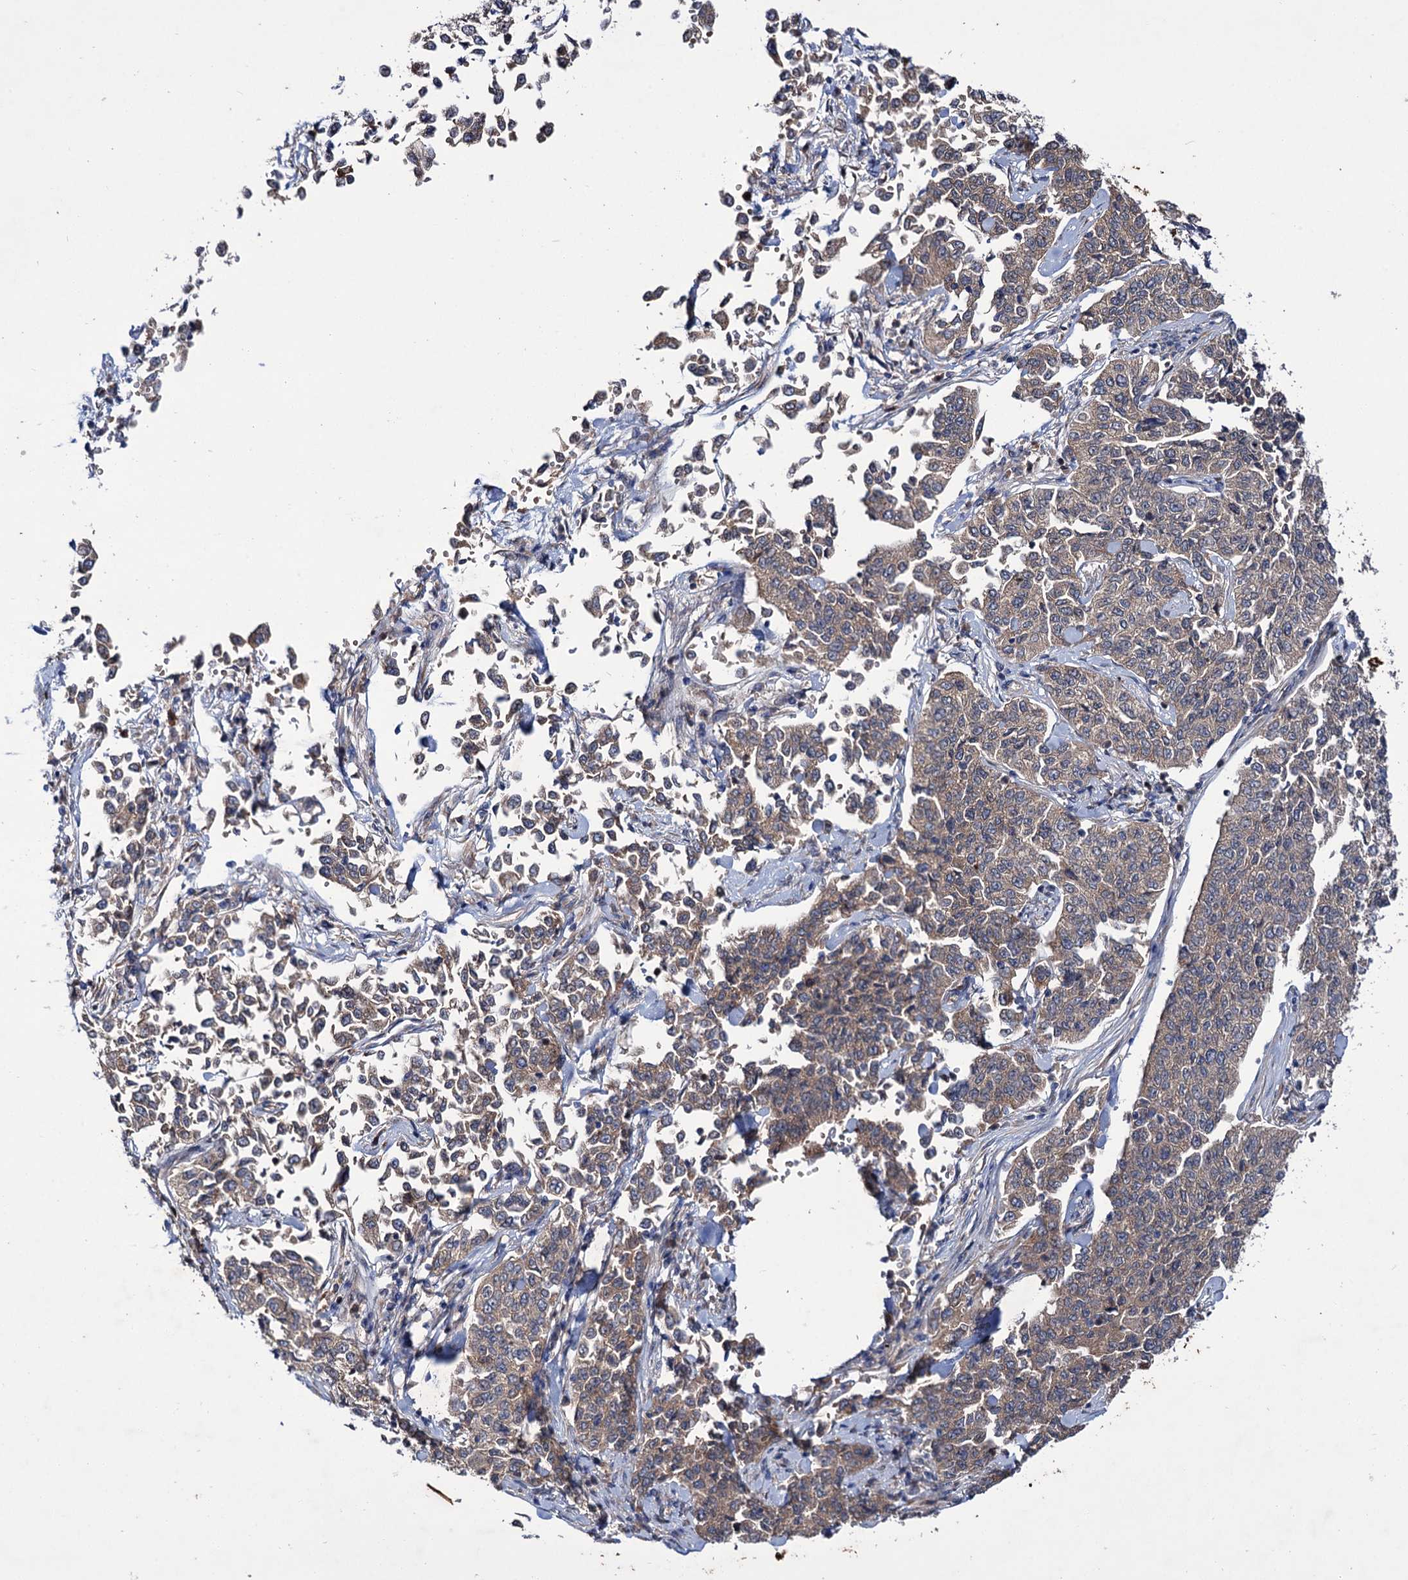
{"staining": {"intensity": "weak", "quantity": "<25%", "location": "cytoplasmic/membranous"}, "tissue": "cervical cancer", "cell_type": "Tumor cells", "image_type": "cancer", "snomed": [{"axis": "morphology", "description": "Squamous cell carcinoma, NOS"}, {"axis": "topography", "description": "Cervix"}], "caption": "High power microscopy histopathology image of an immunohistochemistry image of cervical squamous cell carcinoma, revealing no significant expression in tumor cells.", "gene": "PTPN3", "patient": {"sex": "female", "age": 35}}